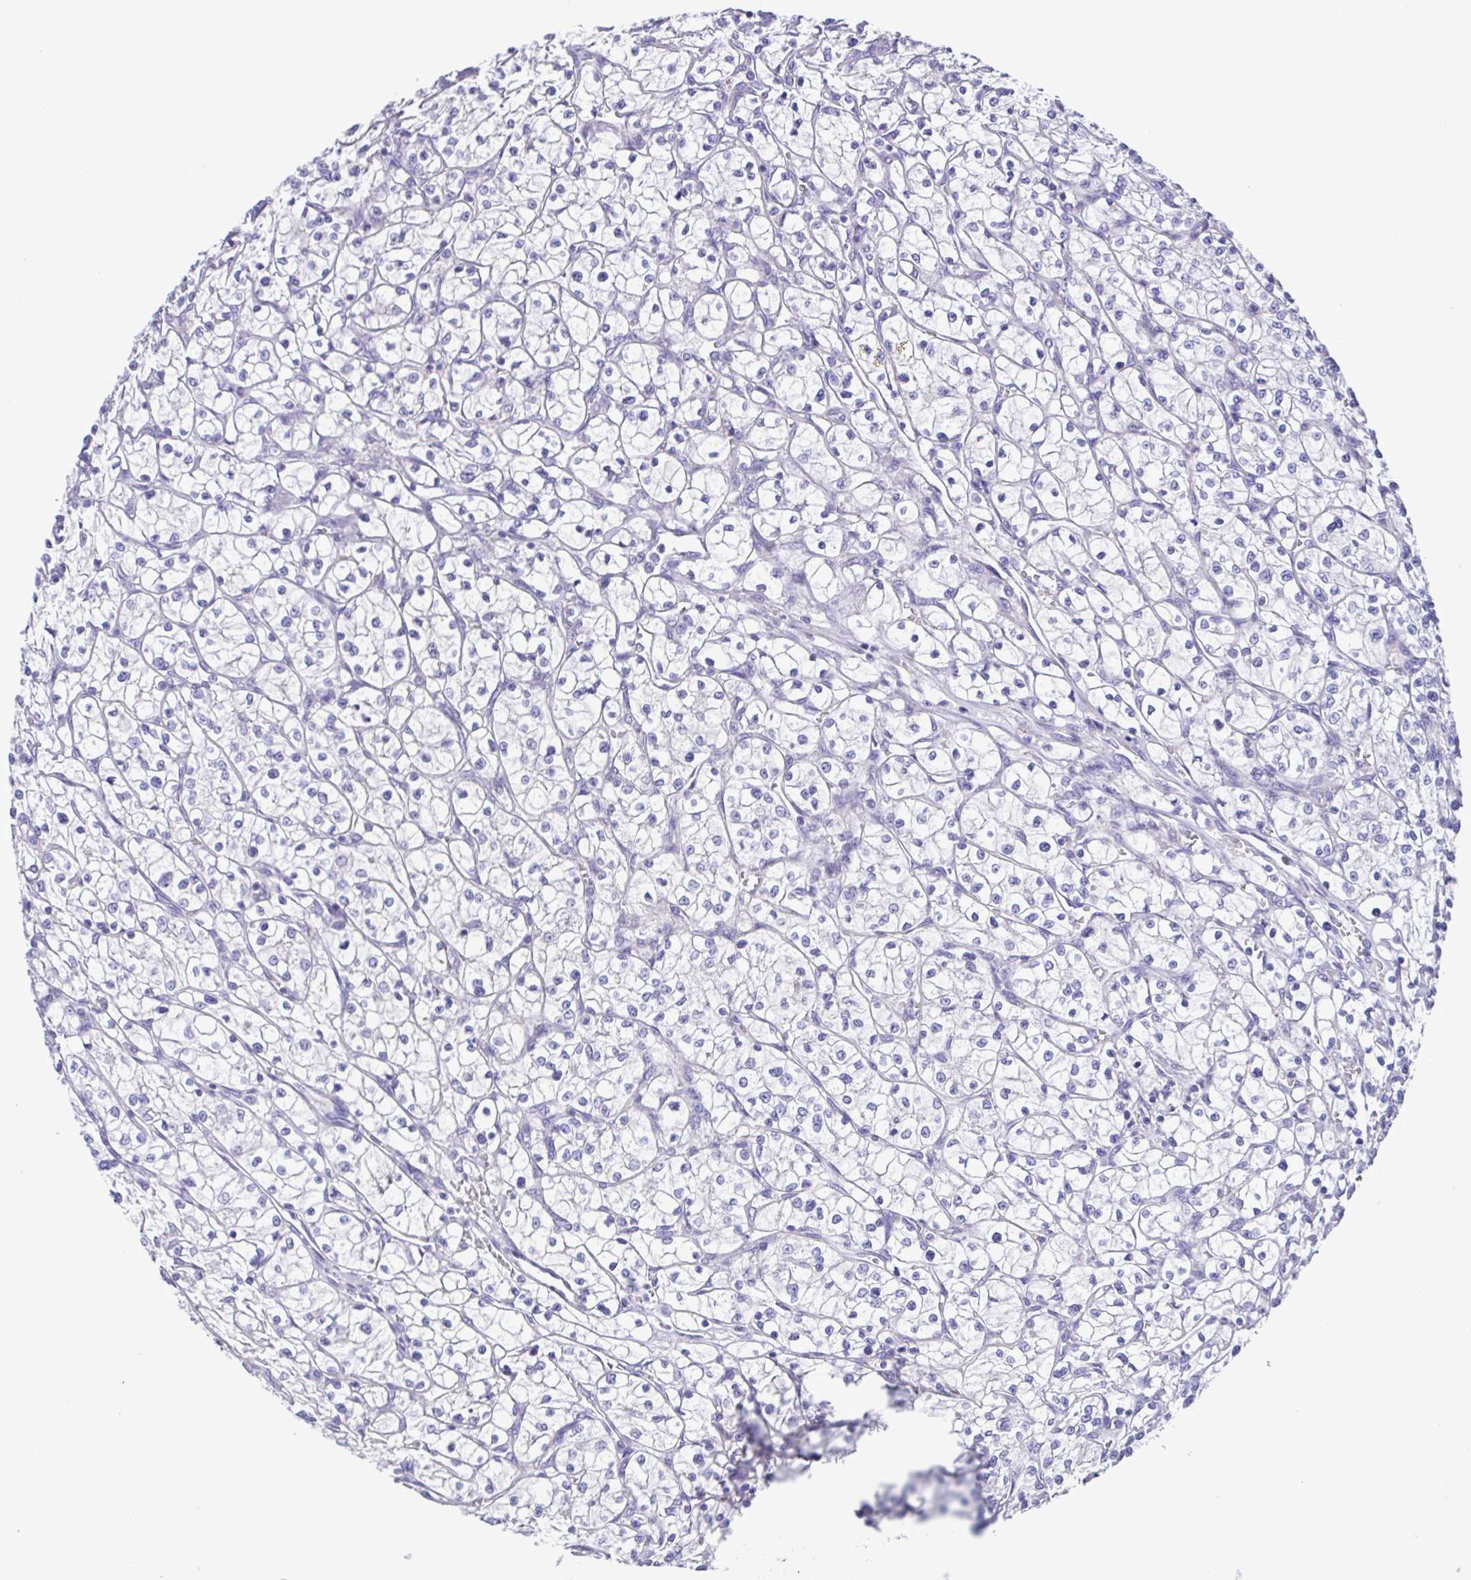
{"staining": {"intensity": "negative", "quantity": "none", "location": "none"}, "tissue": "renal cancer", "cell_type": "Tumor cells", "image_type": "cancer", "snomed": [{"axis": "morphology", "description": "Adenocarcinoma, NOS"}, {"axis": "topography", "description": "Kidney"}], "caption": "An IHC micrograph of renal cancer is shown. There is no staining in tumor cells of renal cancer.", "gene": "ISM2", "patient": {"sex": "female", "age": 64}}